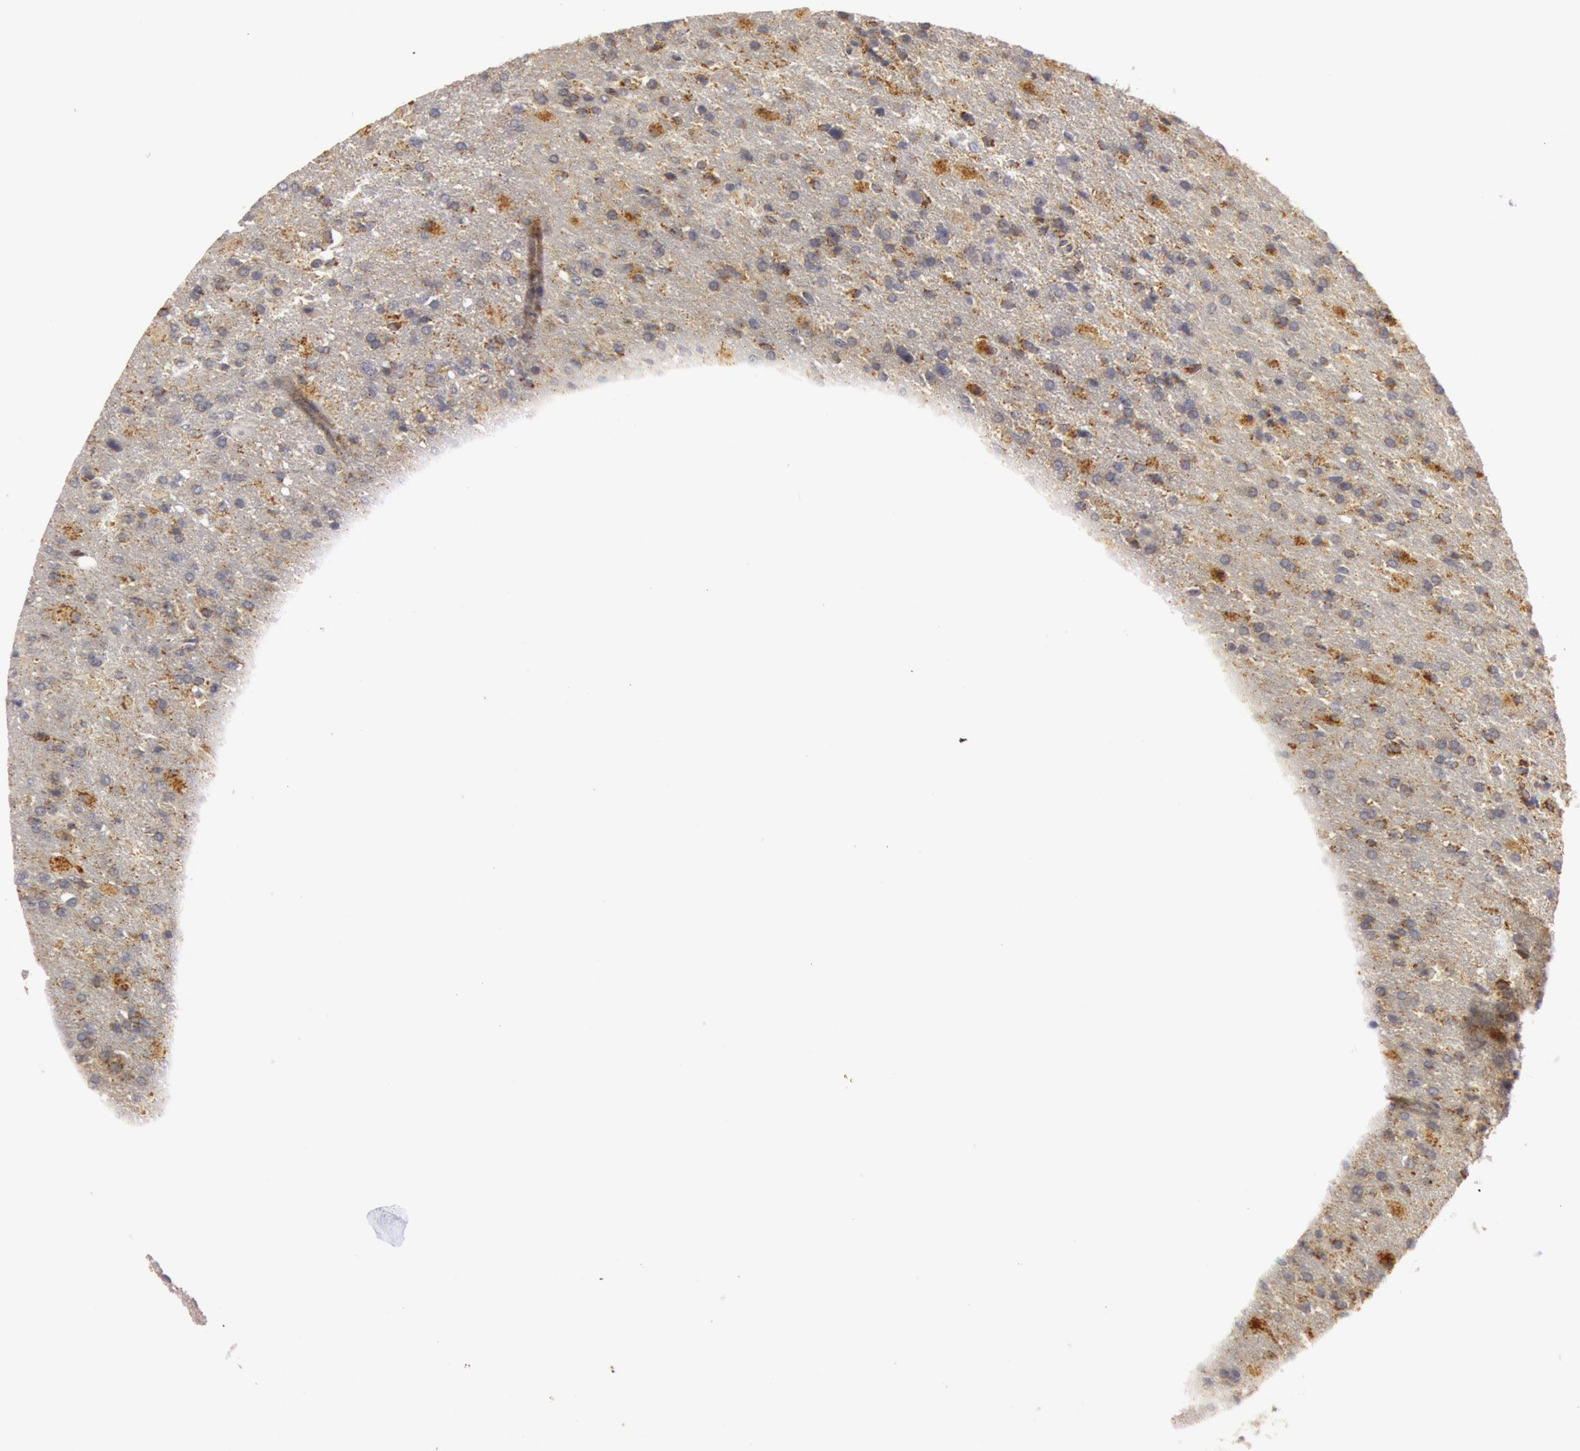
{"staining": {"intensity": "moderate", "quantity": ">75%", "location": "cytoplasmic/membranous"}, "tissue": "glioma", "cell_type": "Tumor cells", "image_type": "cancer", "snomed": [{"axis": "morphology", "description": "Glioma, malignant, High grade"}, {"axis": "topography", "description": "Brain"}], "caption": "Protein staining of malignant glioma (high-grade) tissue exhibits moderate cytoplasmic/membranous staining in about >75% of tumor cells. Using DAB (3,3'-diaminobenzidine) (brown) and hematoxylin (blue) stains, captured at high magnification using brightfield microscopy.", "gene": "C7", "patient": {"sex": "male", "age": 68}}